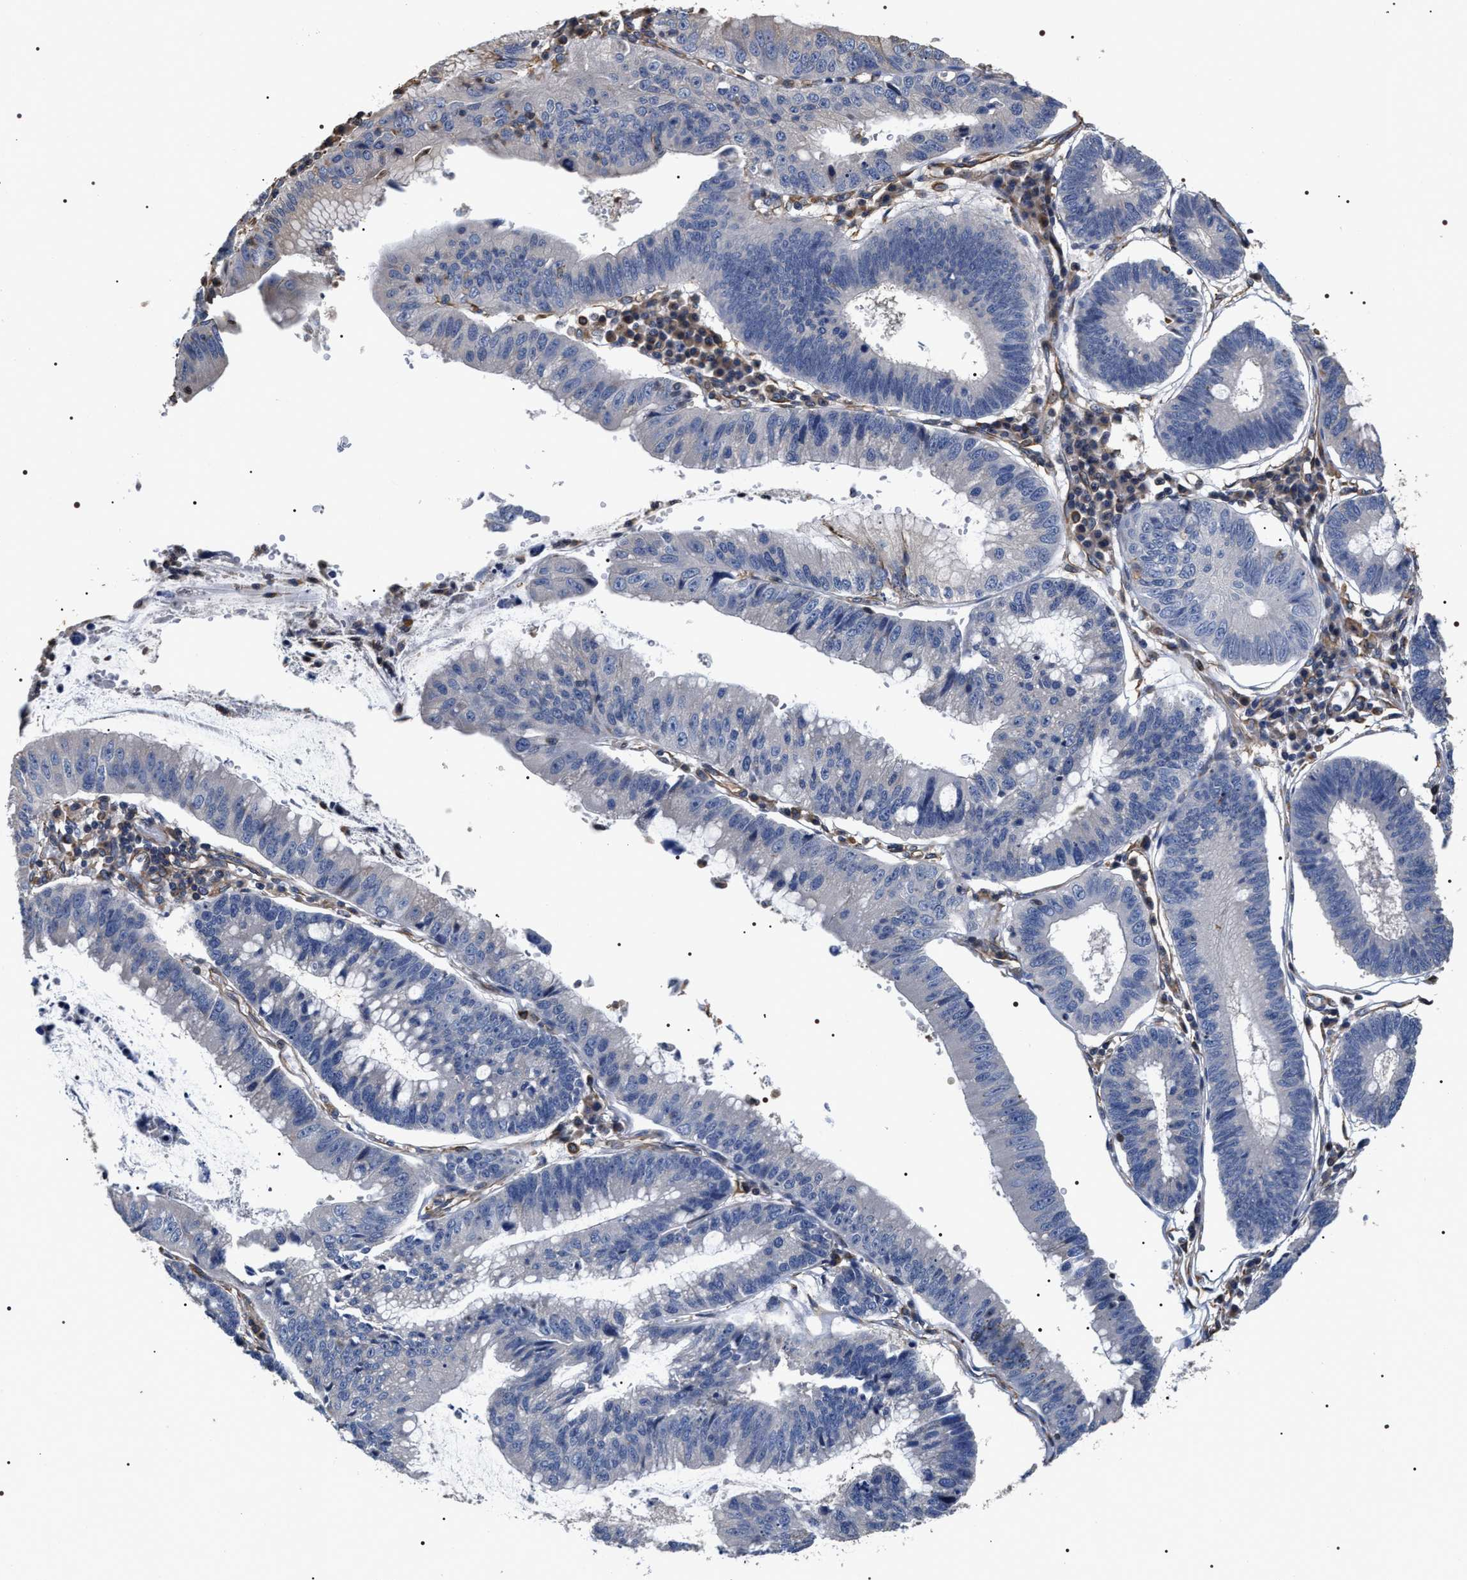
{"staining": {"intensity": "negative", "quantity": "none", "location": "none"}, "tissue": "stomach cancer", "cell_type": "Tumor cells", "image_type": "cancer", "snomed": [{"axis": "morphology", "description": "Adenocarcinoma, NOS"}, {"axis": "topography", "description": "Stomach"}], "caption": "DAB (3,3'-diaminobenzidine) immunohistochemical staining of human stomach adenocarcinoma reveals no significant positivity in tumor cells.", "gene": "TSPAN33", "patient": {"sex": "male", "age": 59}}